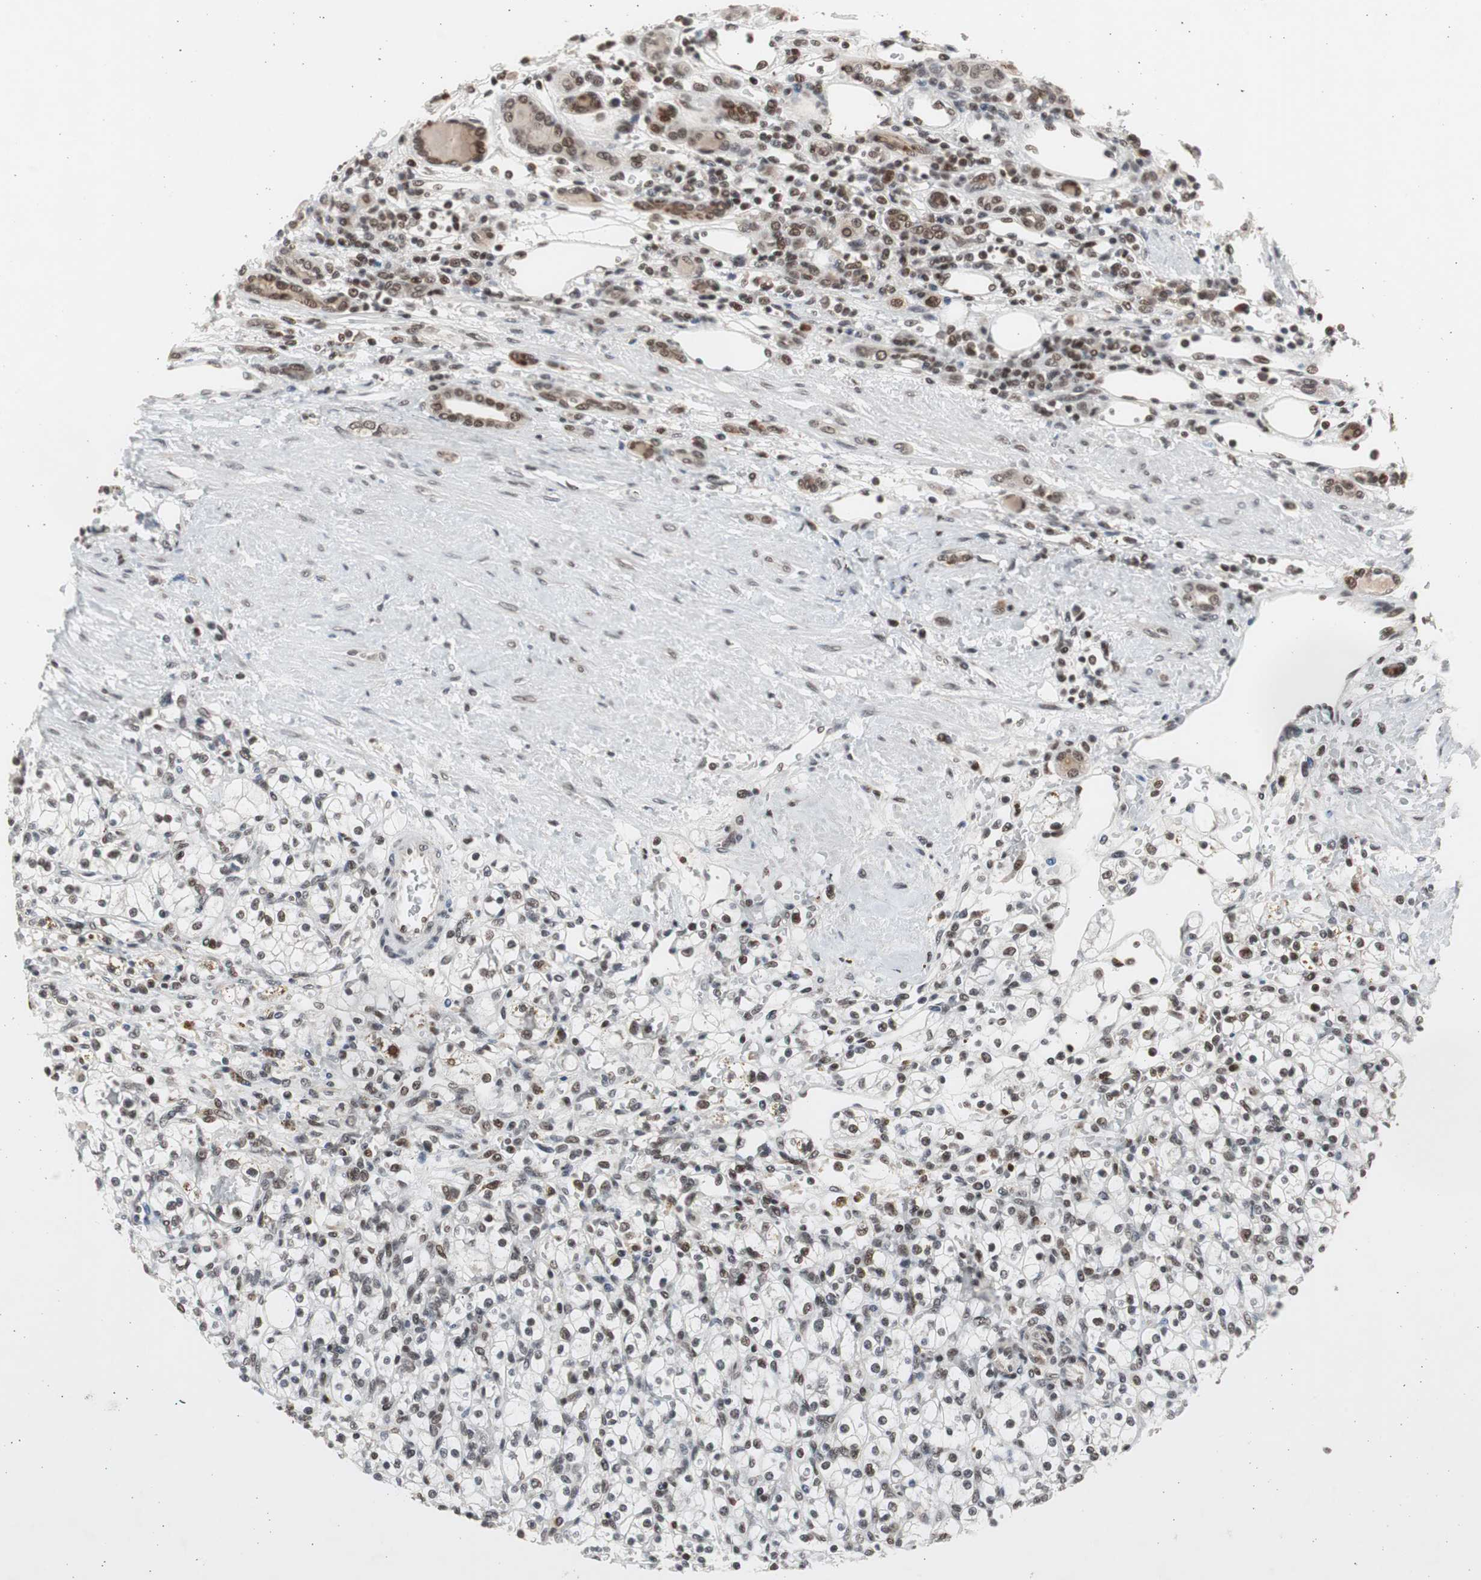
{"staining": {"intensity": "moderate", "quantity": ">75%", "location": "nuclear"}, "tissue": "renal cancer", "cell_type": "Tumor cells", "image_type": "cancer", "snomed": [{"axis": "morphology", "description": "Normal tissue, NOS"}, {"axis": "morphology", "description": "Adenocarcinoma, NOS"}, {"axis": "topography", "description": "Kidney"}], "caption": "Immunohistochemistry (DAB) staining of human renal cancer shows moderate nuclear protein expression in approximately >75% of tumor cells.", "gene": "RPA1", "patient": {"sex": "female", "age": 55}}